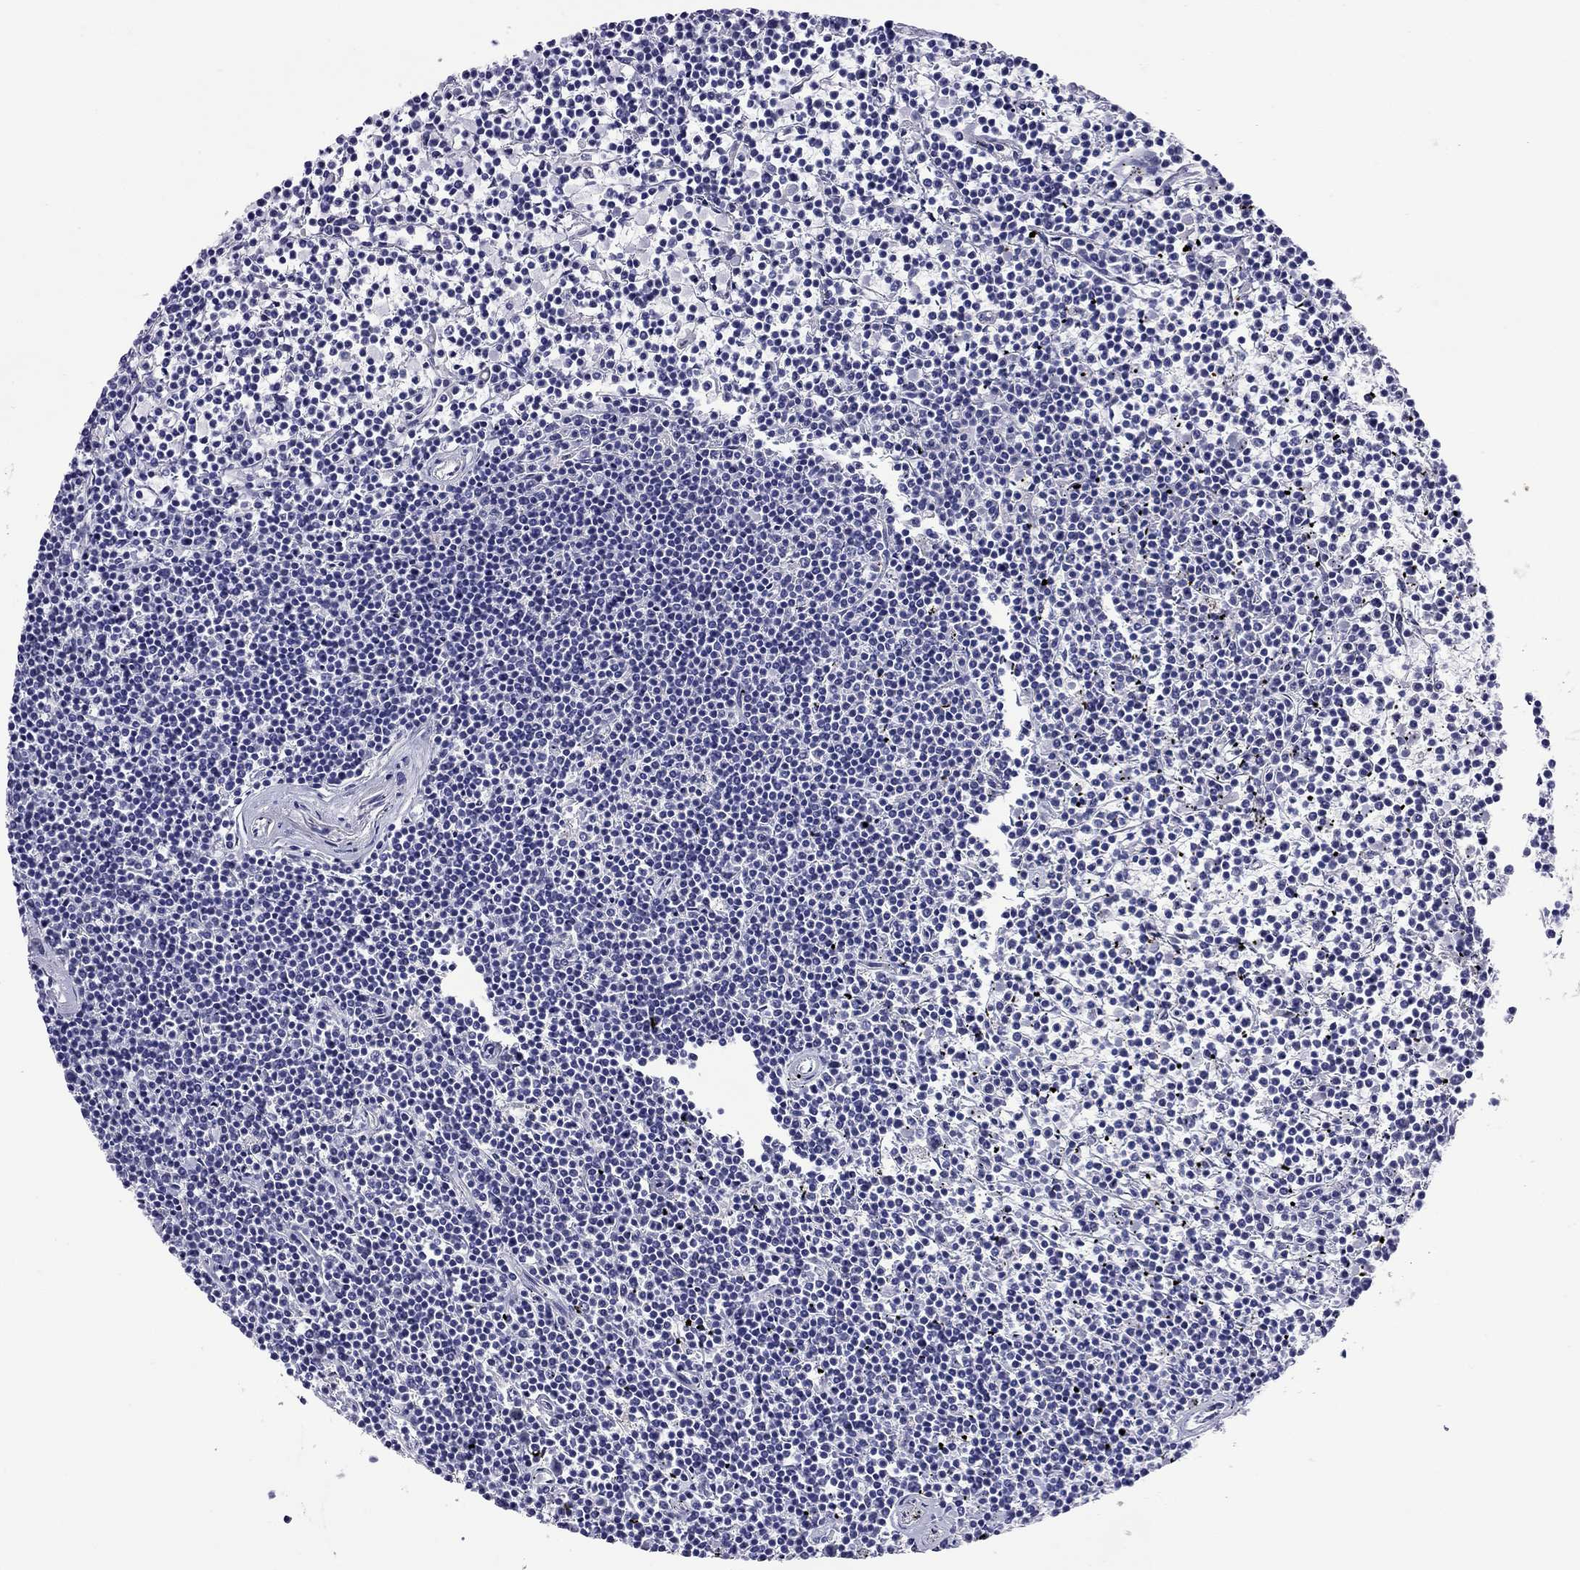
{"staining": {"intensity": "negative", "quantity": "none", "location": "none"}, "tissue": "lymphoma", "cell_type": "Tumor cells", "image_type": "cancer", "snomed": [{"axis": "morphology", "description": "Malignant lymphoma, non-Hodgkin's type, Low grade"}, {"axis": "topography", "description": "Spleen"}], "caption": "Tumor cells are negative for protein expression in human malignant lymphoma, non-Hodgkin's type (low-grade).", "gene": "CMYA5", "patient": {"sex": "female", "age": 19}}